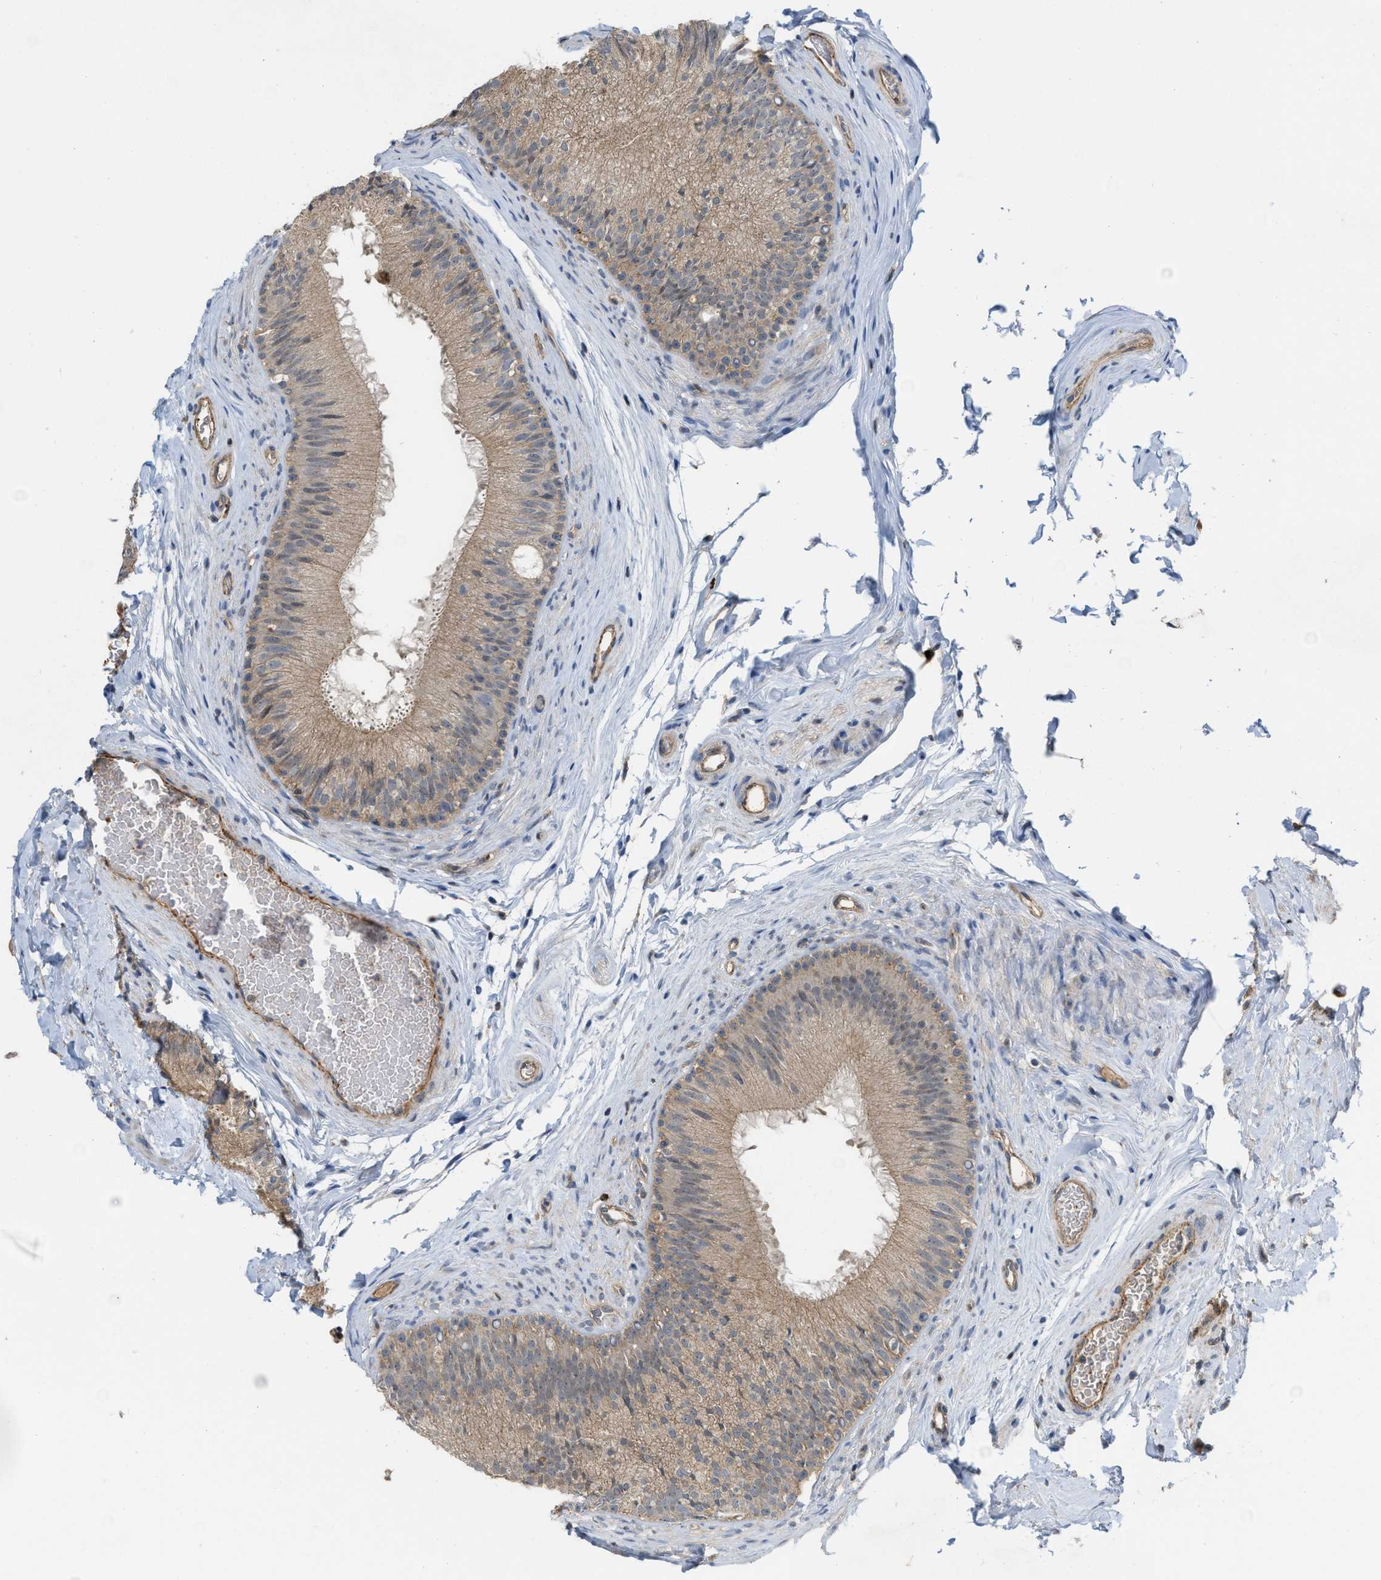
{"staining": {"intensity": "weak", "quantity": "<25%", "location": "cytoplasmic/membranous"}, "tissue": "epididymis", "cell_type": "Glandular cells", "image_type": "normal", "snomed": [{"axis": "morphology", "description": "Normal tissue, NOS"}, {"axis": "topography", "description": "Testis"}, {"axis": "topography", "description": "Epididymis"}], "caption": "Immunohistochemical staining of benign epididymis demonstrates no significant expression in glandular cells. The staining is performed using DAB (3,3'-diaminobenzidine) brown chromogen with nuclei counter-stained in using hematoxylin.", "gene": "NAPEPLD", "patient": {"sex": "male", "age": 36}}